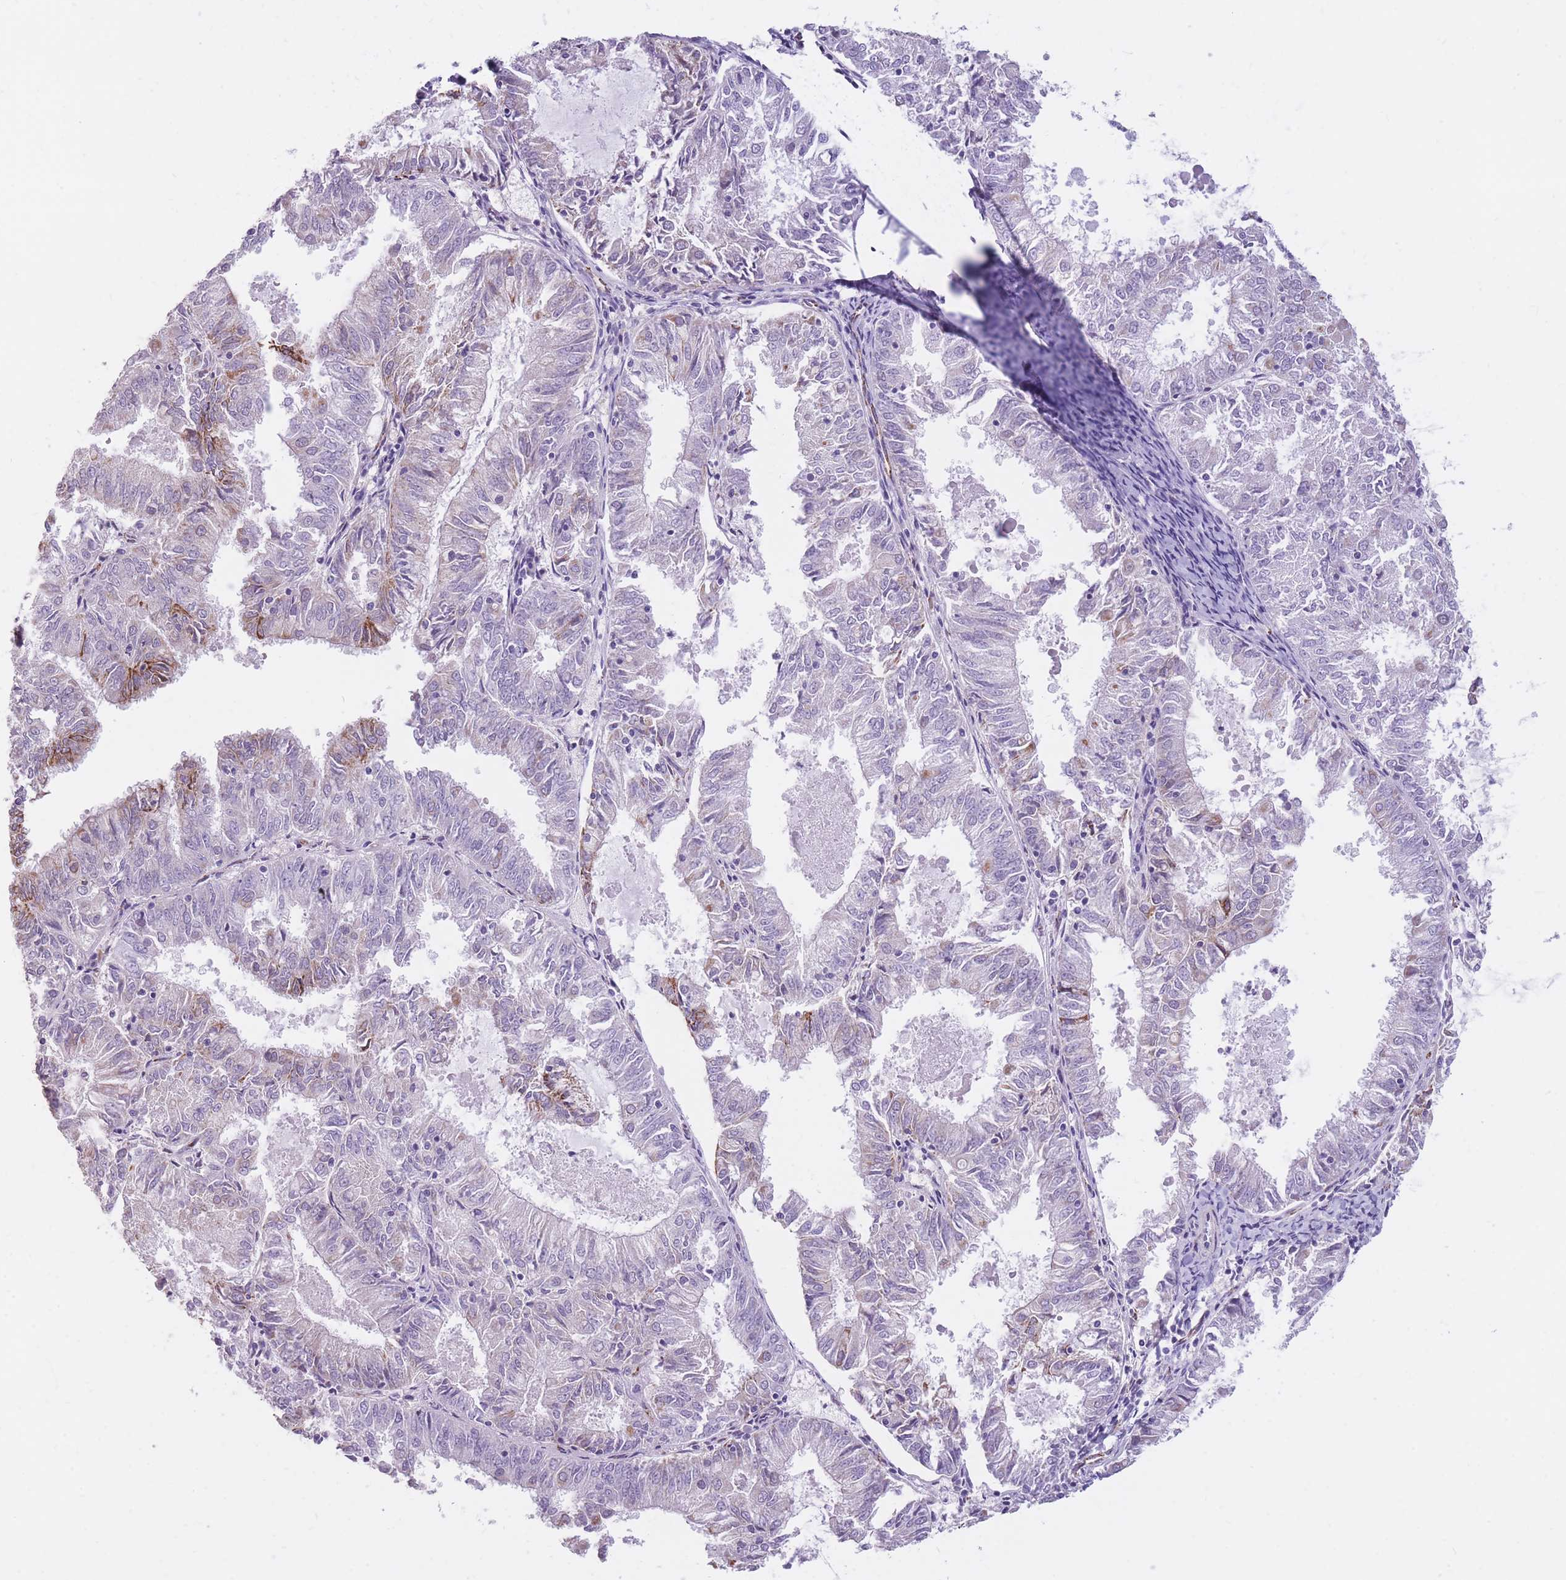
{"staining": {"intensity": "moderate", "quantity": "<25%", "location": "cytoplasmic/membranous"}, "tissue": "endometrial cancer", "cell_type": "Tumor cells", "image_type": "cancer", "snomed": [{"axis": "morphology", "description": "Adenocarcinoma, NOS"}, {"axis": "topography", "description": "Endometrium"}], "caption": "A brown stain labels moderate cytoplasmic/membranous staining of a protein in human endometrial adenocarcinoma tumor cells.", "gene": "RNF170", "patient": {"sex": "female", "age": 57}}